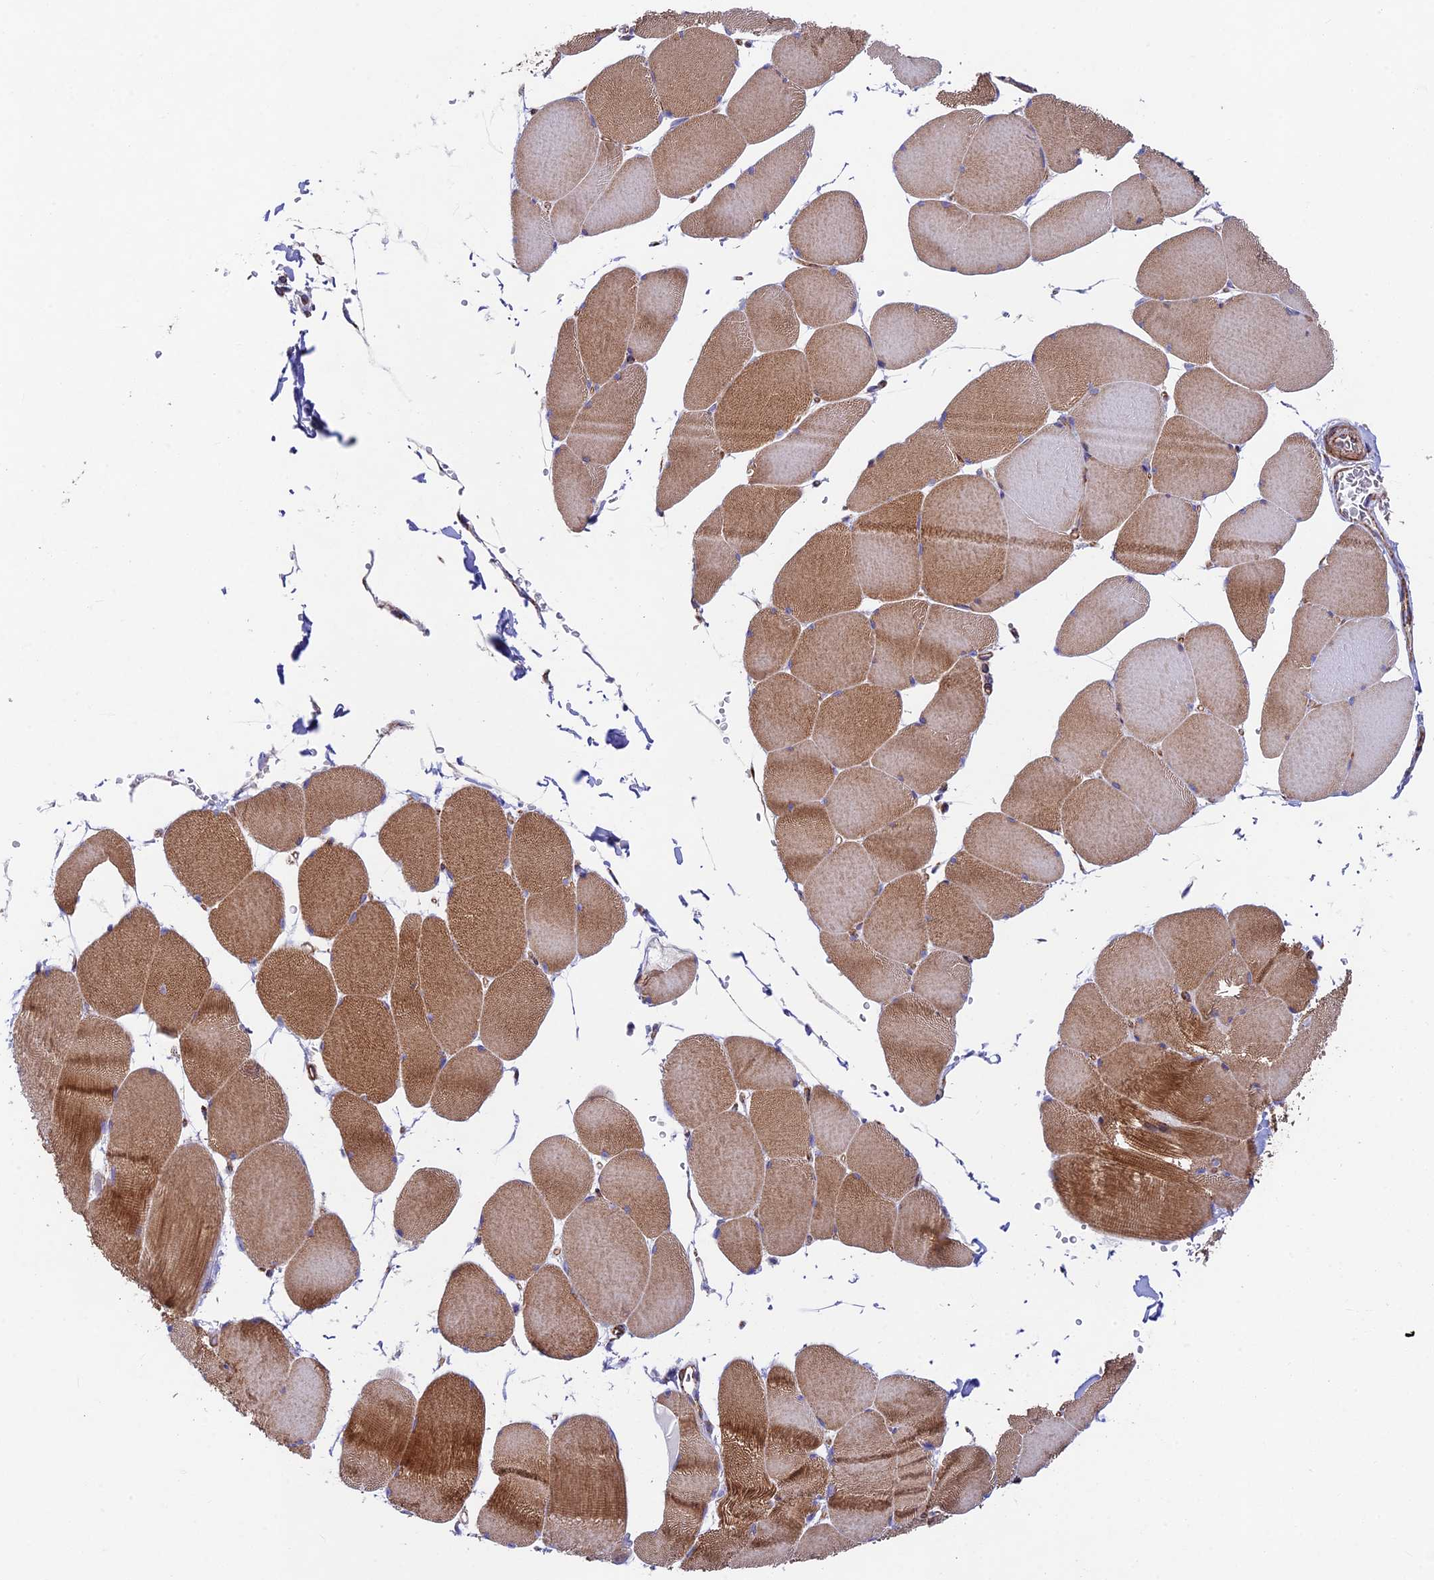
{"staining": {"intensity": "strong", "quantity": "25%-75%", "location": "cytoplasmic/membranous"}, "tissue": "skeletal muscle", "cell_type": "Myocytes", "image_type": "normal", "snomed": [{"axis": "morphology", "description": "Normal tissue, NOS"}, {"axis": "topography", "description": "Skeletal muscle"}, {"axis": "topography", "description": "Head-Neck"}], "caption": "Strong cytoplasmic/membranous expression for a protein is appreciated in approximately 25%-75% of myocytes of unremarkable skeletal muscle using IHC.", "gene": "KHDC3L", "patient": {"sex": "male", "age": 66}}